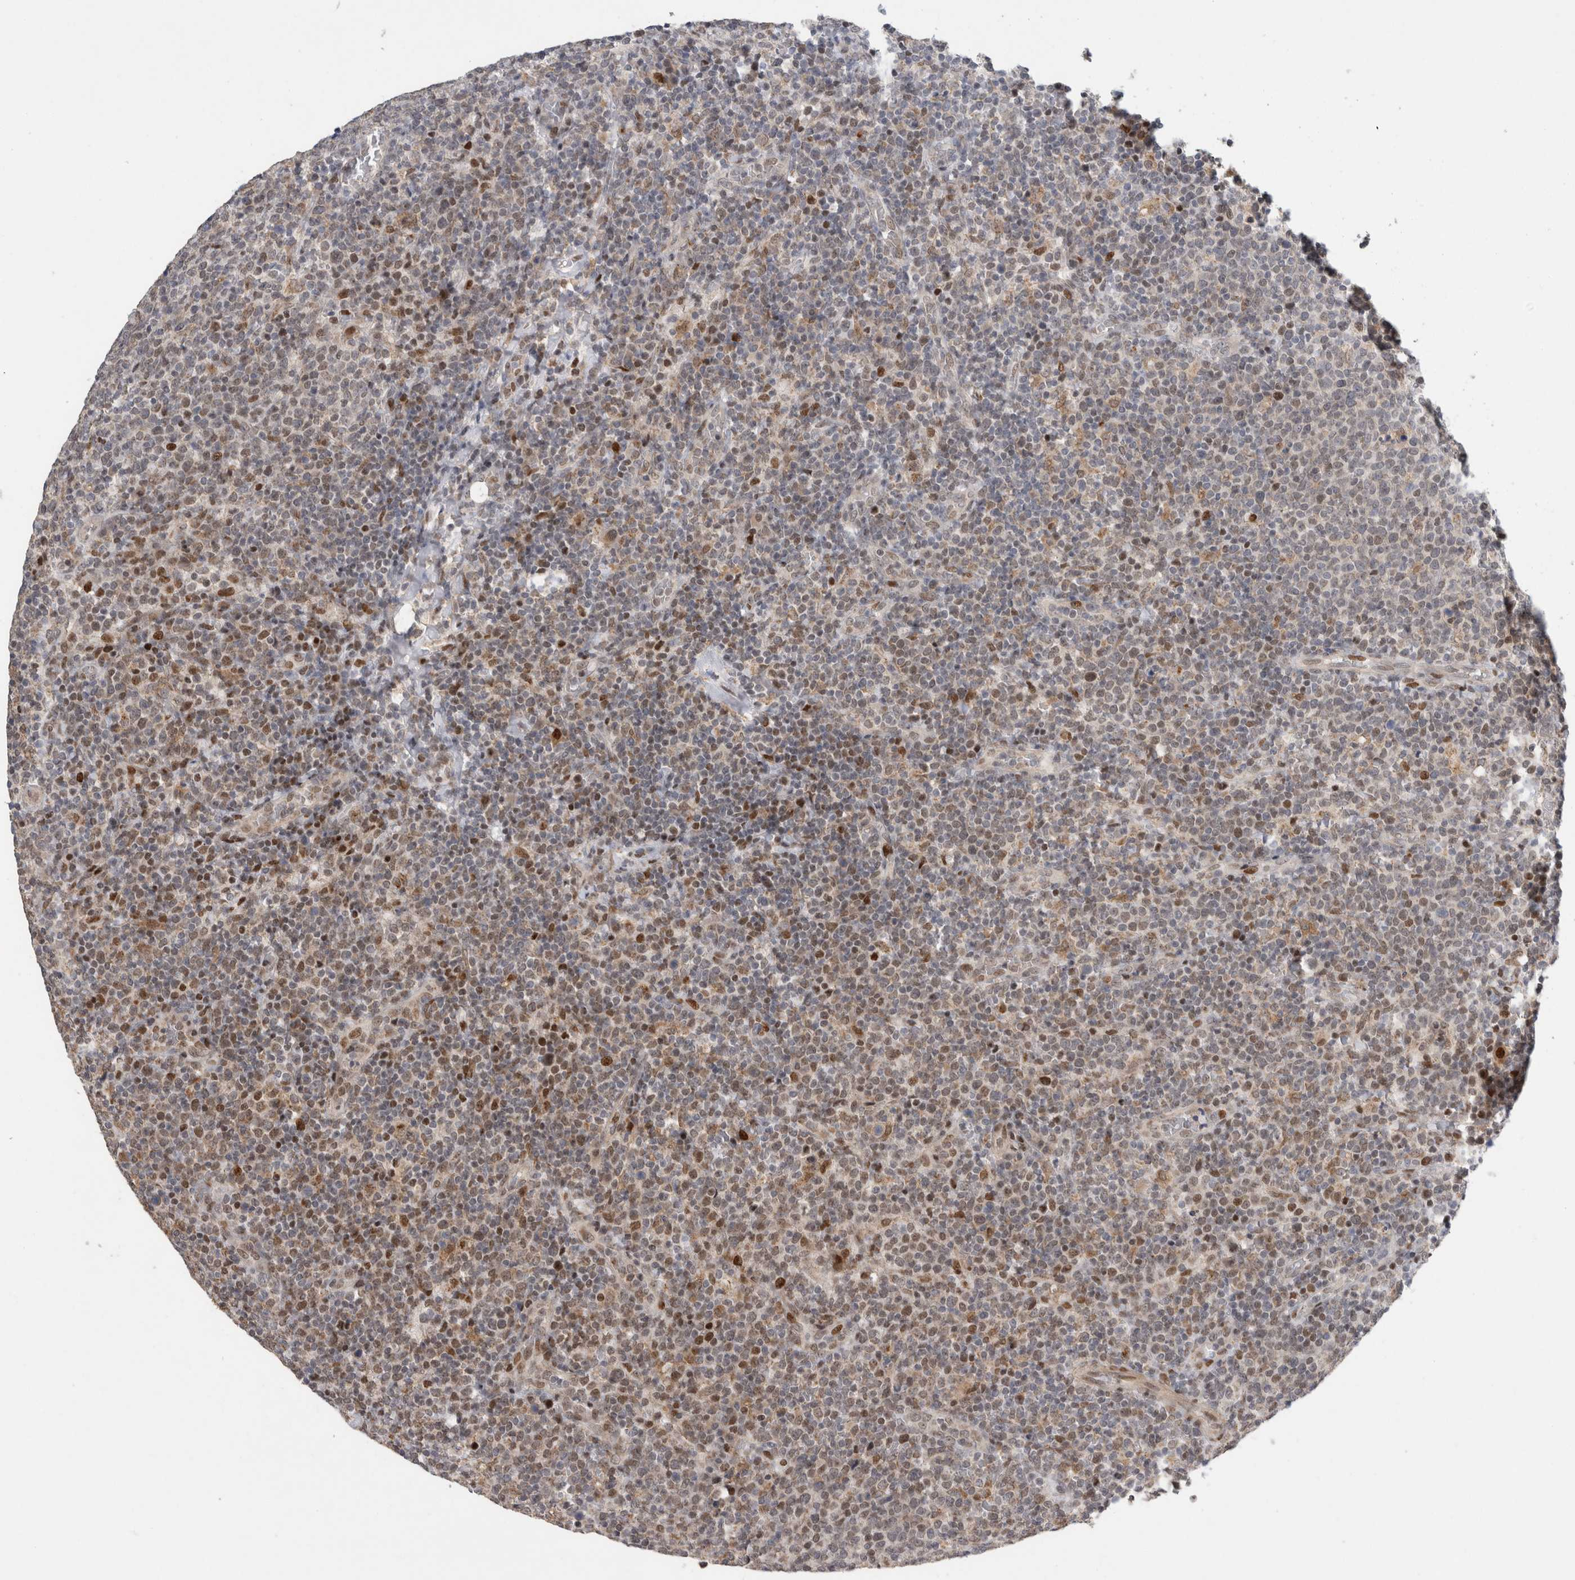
{"staining": {"intensity": "moderate", "quantity": "<25%", "location": "nuclear"}, "tissue": "lymphoma", "cell_type": "Tumor cells", "image_type": "cancer", "snomed": [{"axis": "morphology", "description": "Malignant lymphoma, non-Hodgkin's type, High grade"}, {"axis": "topography", "description": "Lymph node"}], "caption": "A micrograph of human high-grade malignant lymphoma, non-Hodgkin's type stained for a protein exhibits moderate nuclear brown staining in tumor cells. (brown staining indicates protein expression, while blue staining denotes nuclei).", "gene": "C8orf58", "patient": {"sex": "male", "age": 61}}